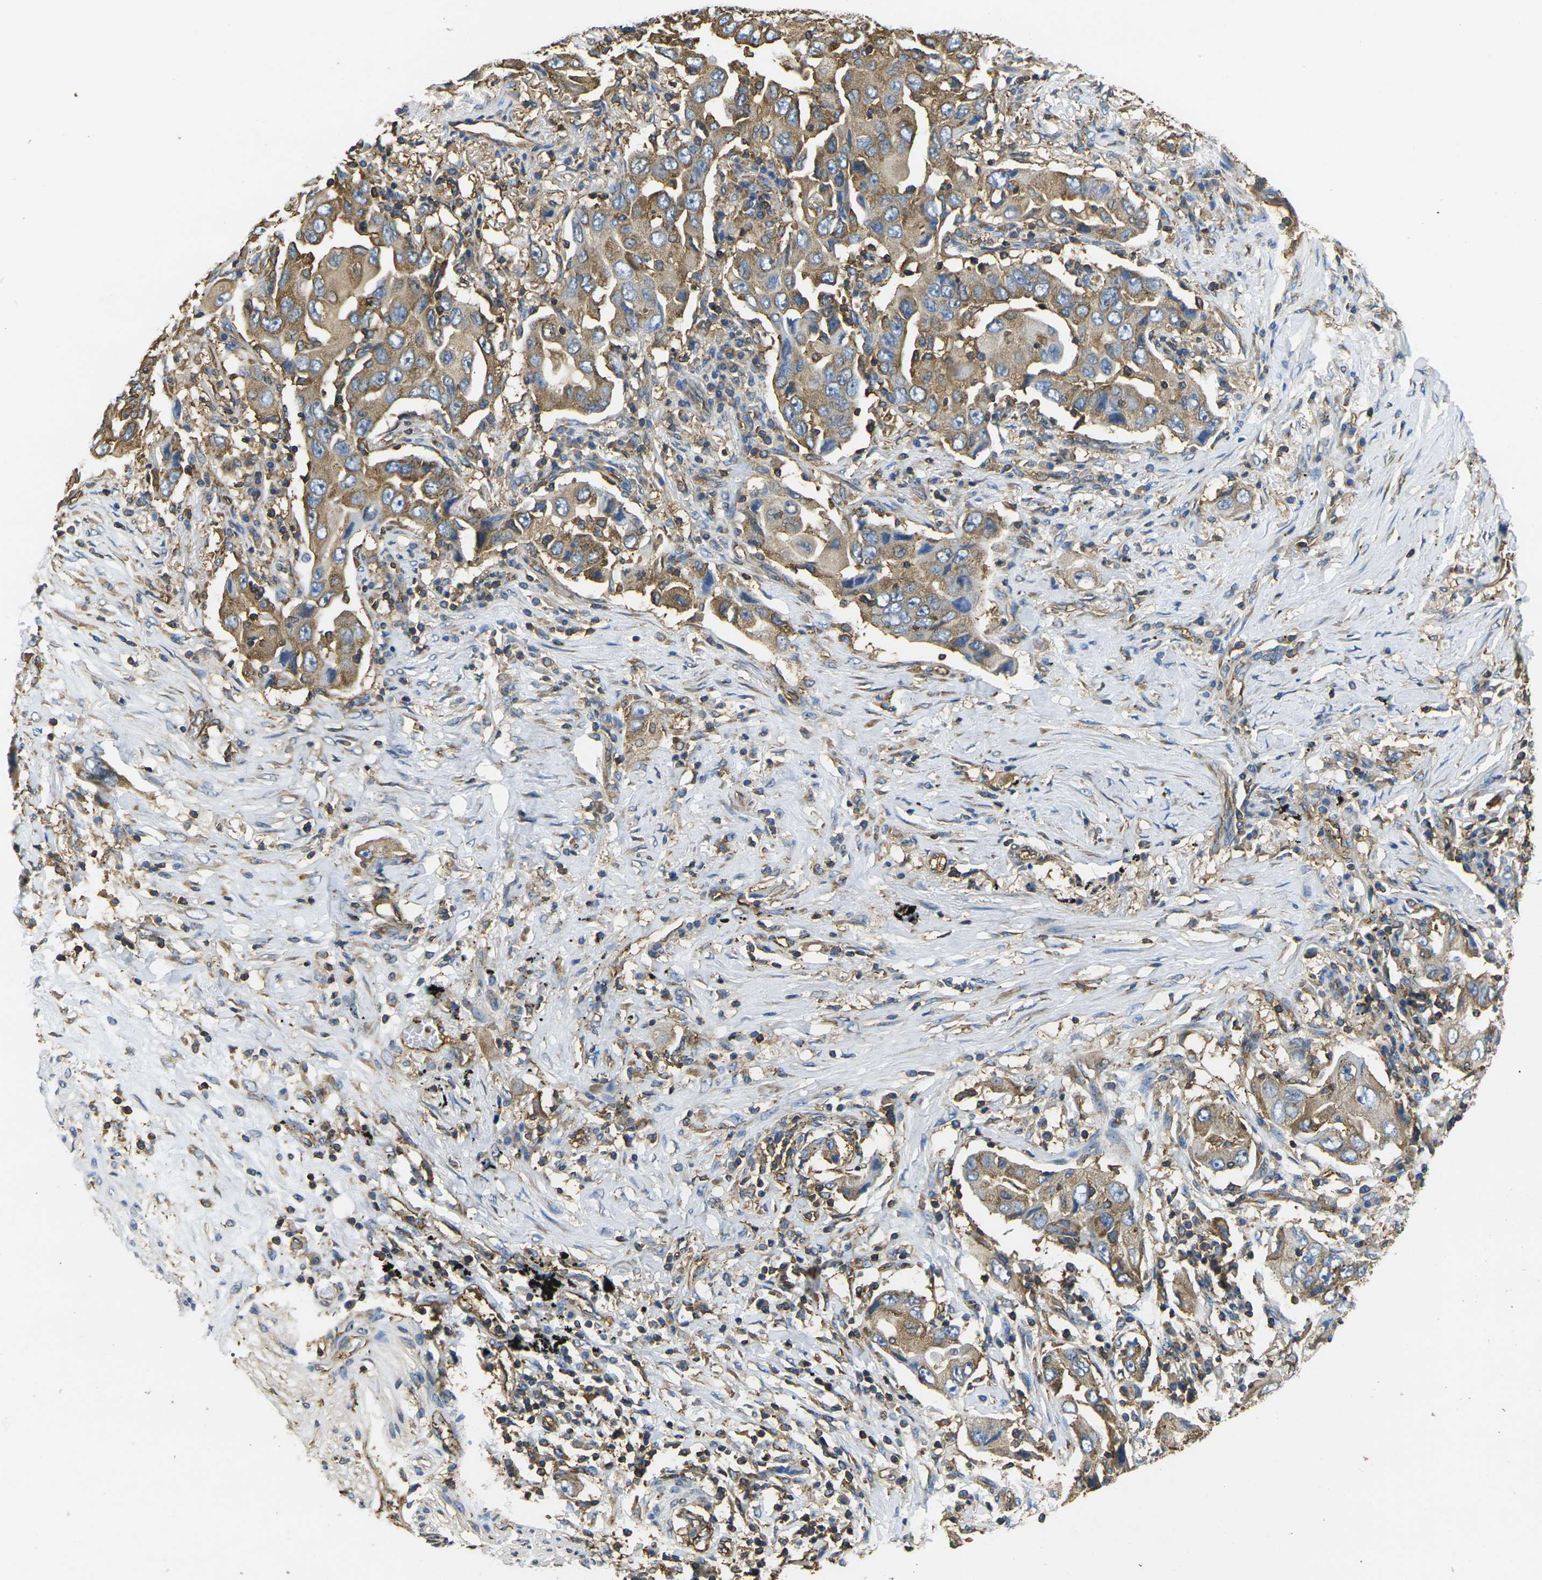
{"staining": {"intensity": "moderate", "quantity": ">75%", "location": "cytoplasmic/membranous"}, "tissue": "lung cancer", "cell_type": "Tumor cells", "image_type": "cancer", "snomed": [{"axis": "morphology", "description": "Adenocarcinoma, NOS"}, {"axis": "topography", "description": "Lung"}], "caption": "Moderate cytoplasmic/membranous staining for a protein is identified in approximately >75% of tumor cells of lung adenocarcinoma using IHC.", "gene": "FAM110D", "patient": {"sex": "female", "age": 65}}